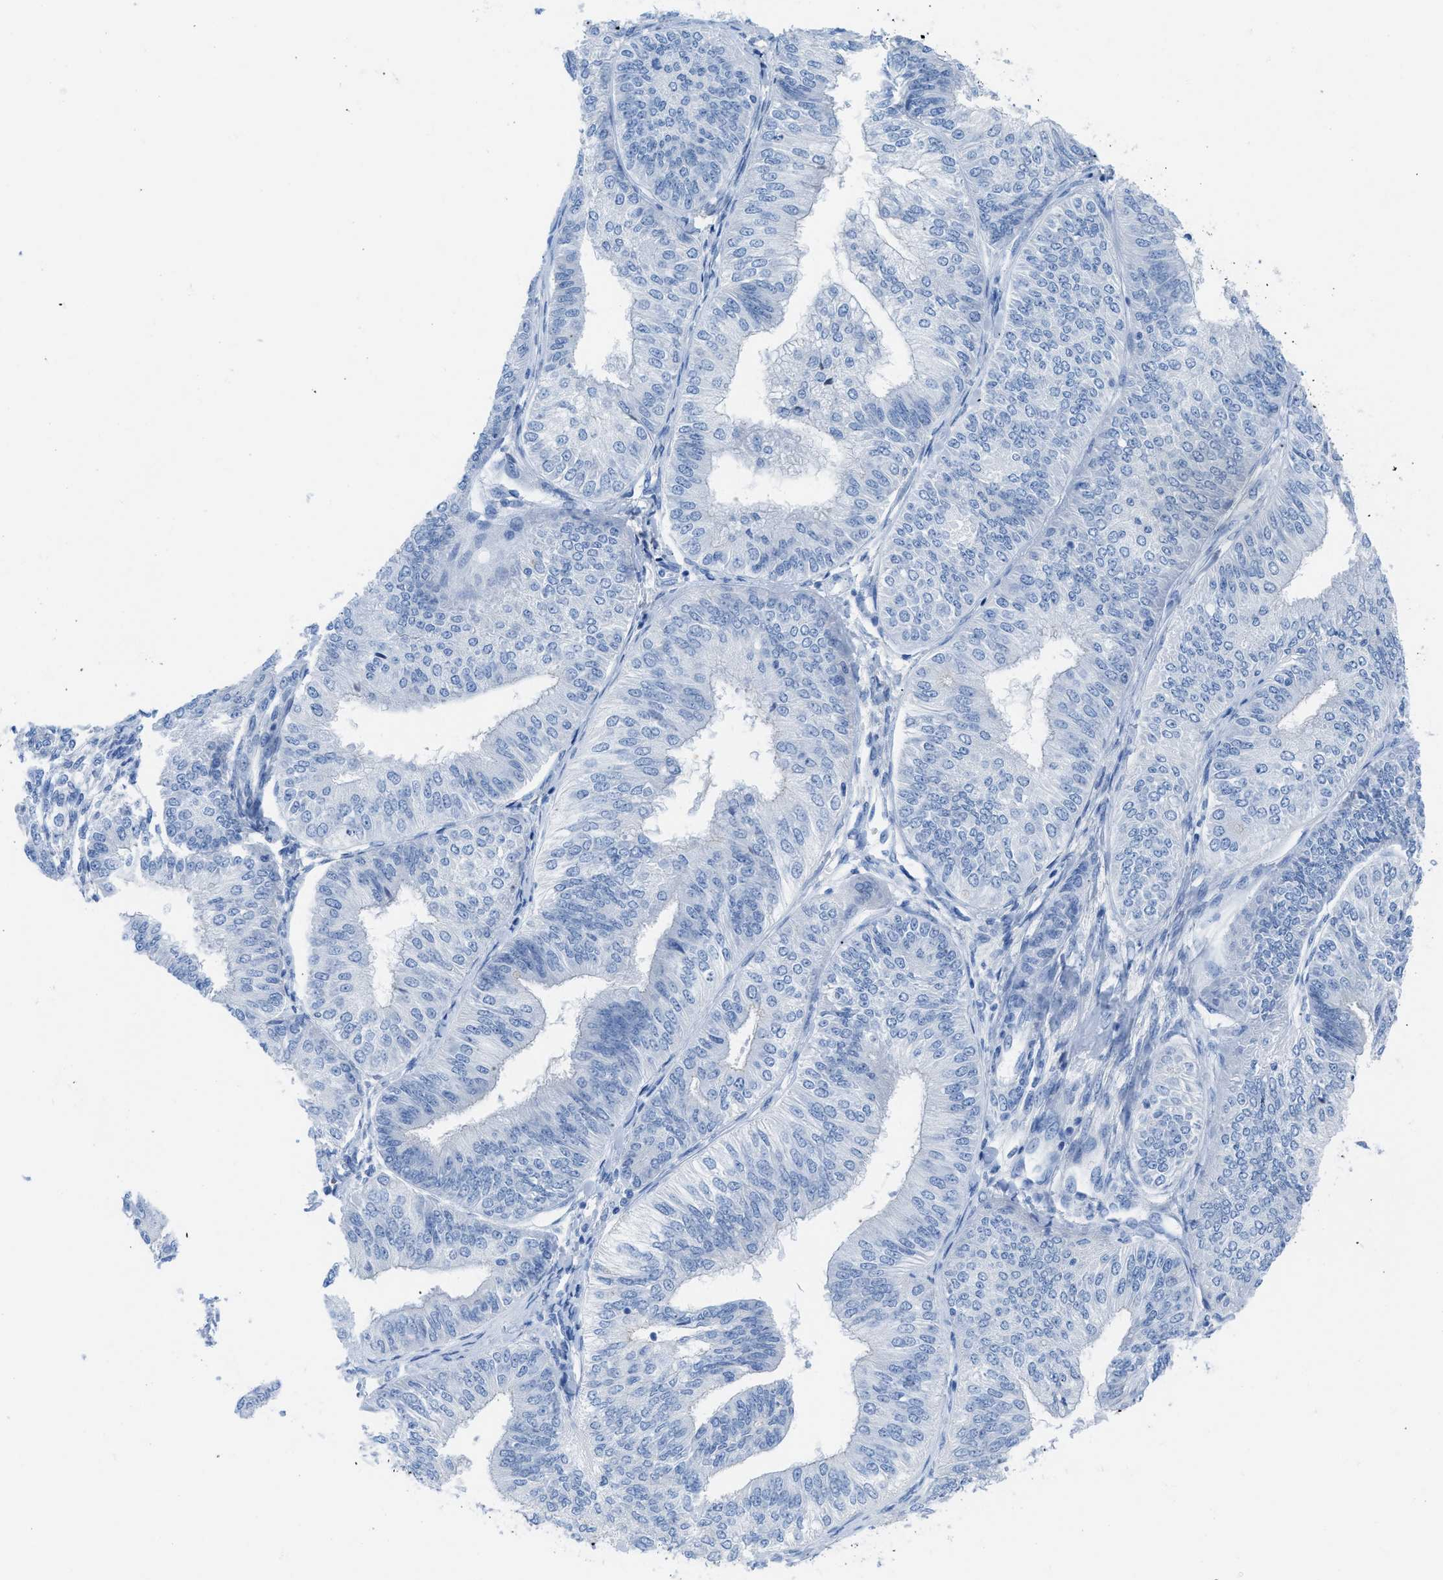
{"staining": {"intensity": "negative", "quantity": "none", "location": "none"}, "tissue": "endometrial cancer", "cell_type": "Tumor cells", "image_type": "cancer", "snomed": [{"axis": "morphology", "description": "Adenocarcinoma, NOS"}, {"axis": "topography", "description": "Endometrium"}], "caption": "Immunohistochemistry (IHC) histopathology image of neoplastic tissue: human endometrial cancer stained with DAB (3,3'-diaminobenzidine) shows no significant protein expression in tumor cells. (DAB (3,3'-diaminobenzidine) immunohistochemistry (IHC) with hematoxylin counter stain).", "gene": "TCL1A", "patient": {"sex": "female", "age": 58}}